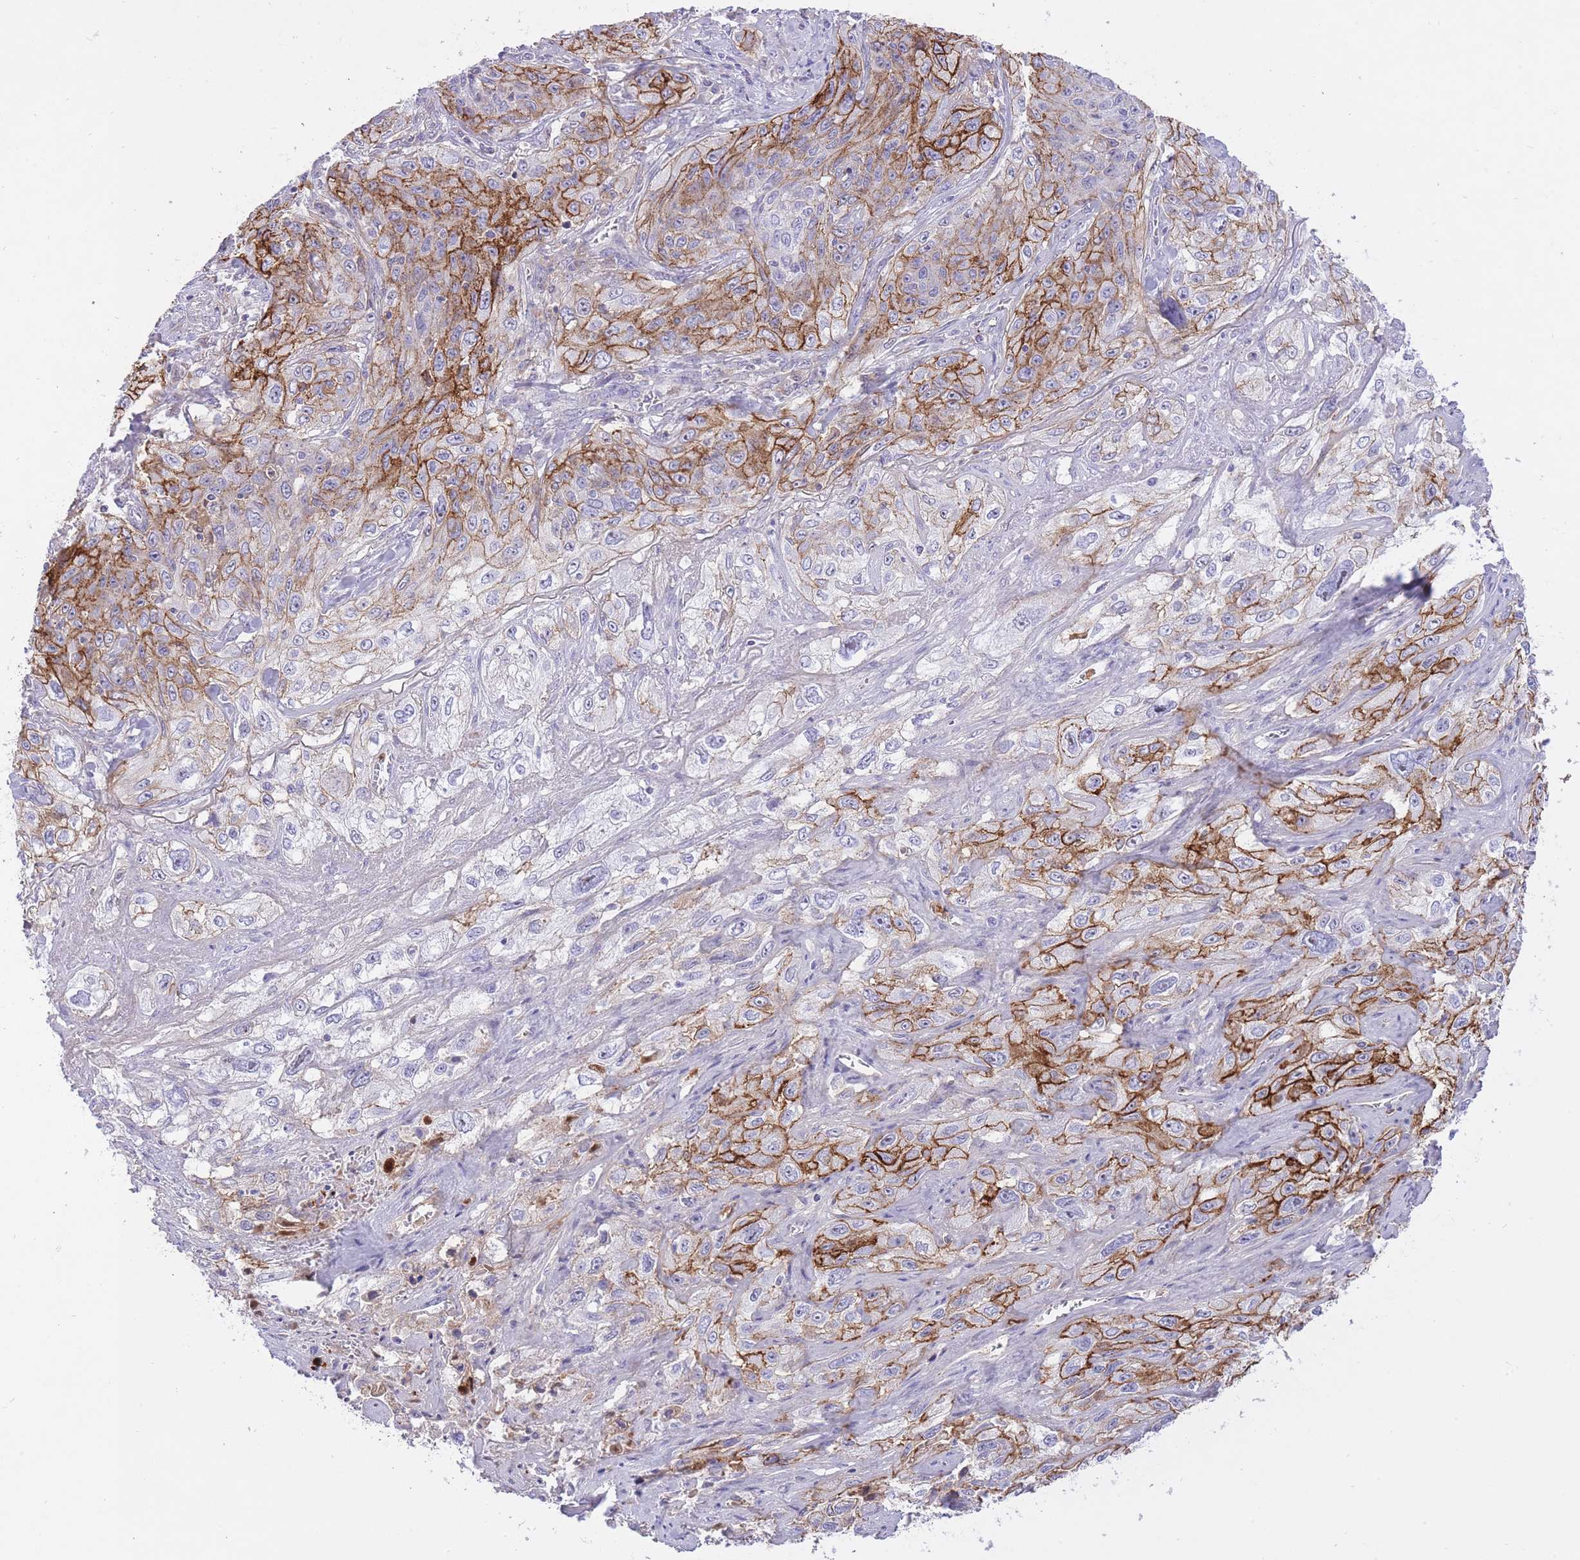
{"staining": {"intensity": "moderate", "quantity": "25%-75%", "location": "cytoplasmic/membranous"}, "tissue": "lung cancer", "cell_type": "Tumor cells", "image_type": "cancer", "snomed": [{"axis": "morphology", "description": "Squamous cell carcinoma, NOS"}, {"axis": "topography", "description": "Lung"}], "caption": "About 25%-75% of tumor cells in lung cancer show moderate cytoplasmic/membranous protein staining as visualized by brown immunohistochemical staining.", "gene": "HRG", "patient": {"sex": "female", "age": 69}}